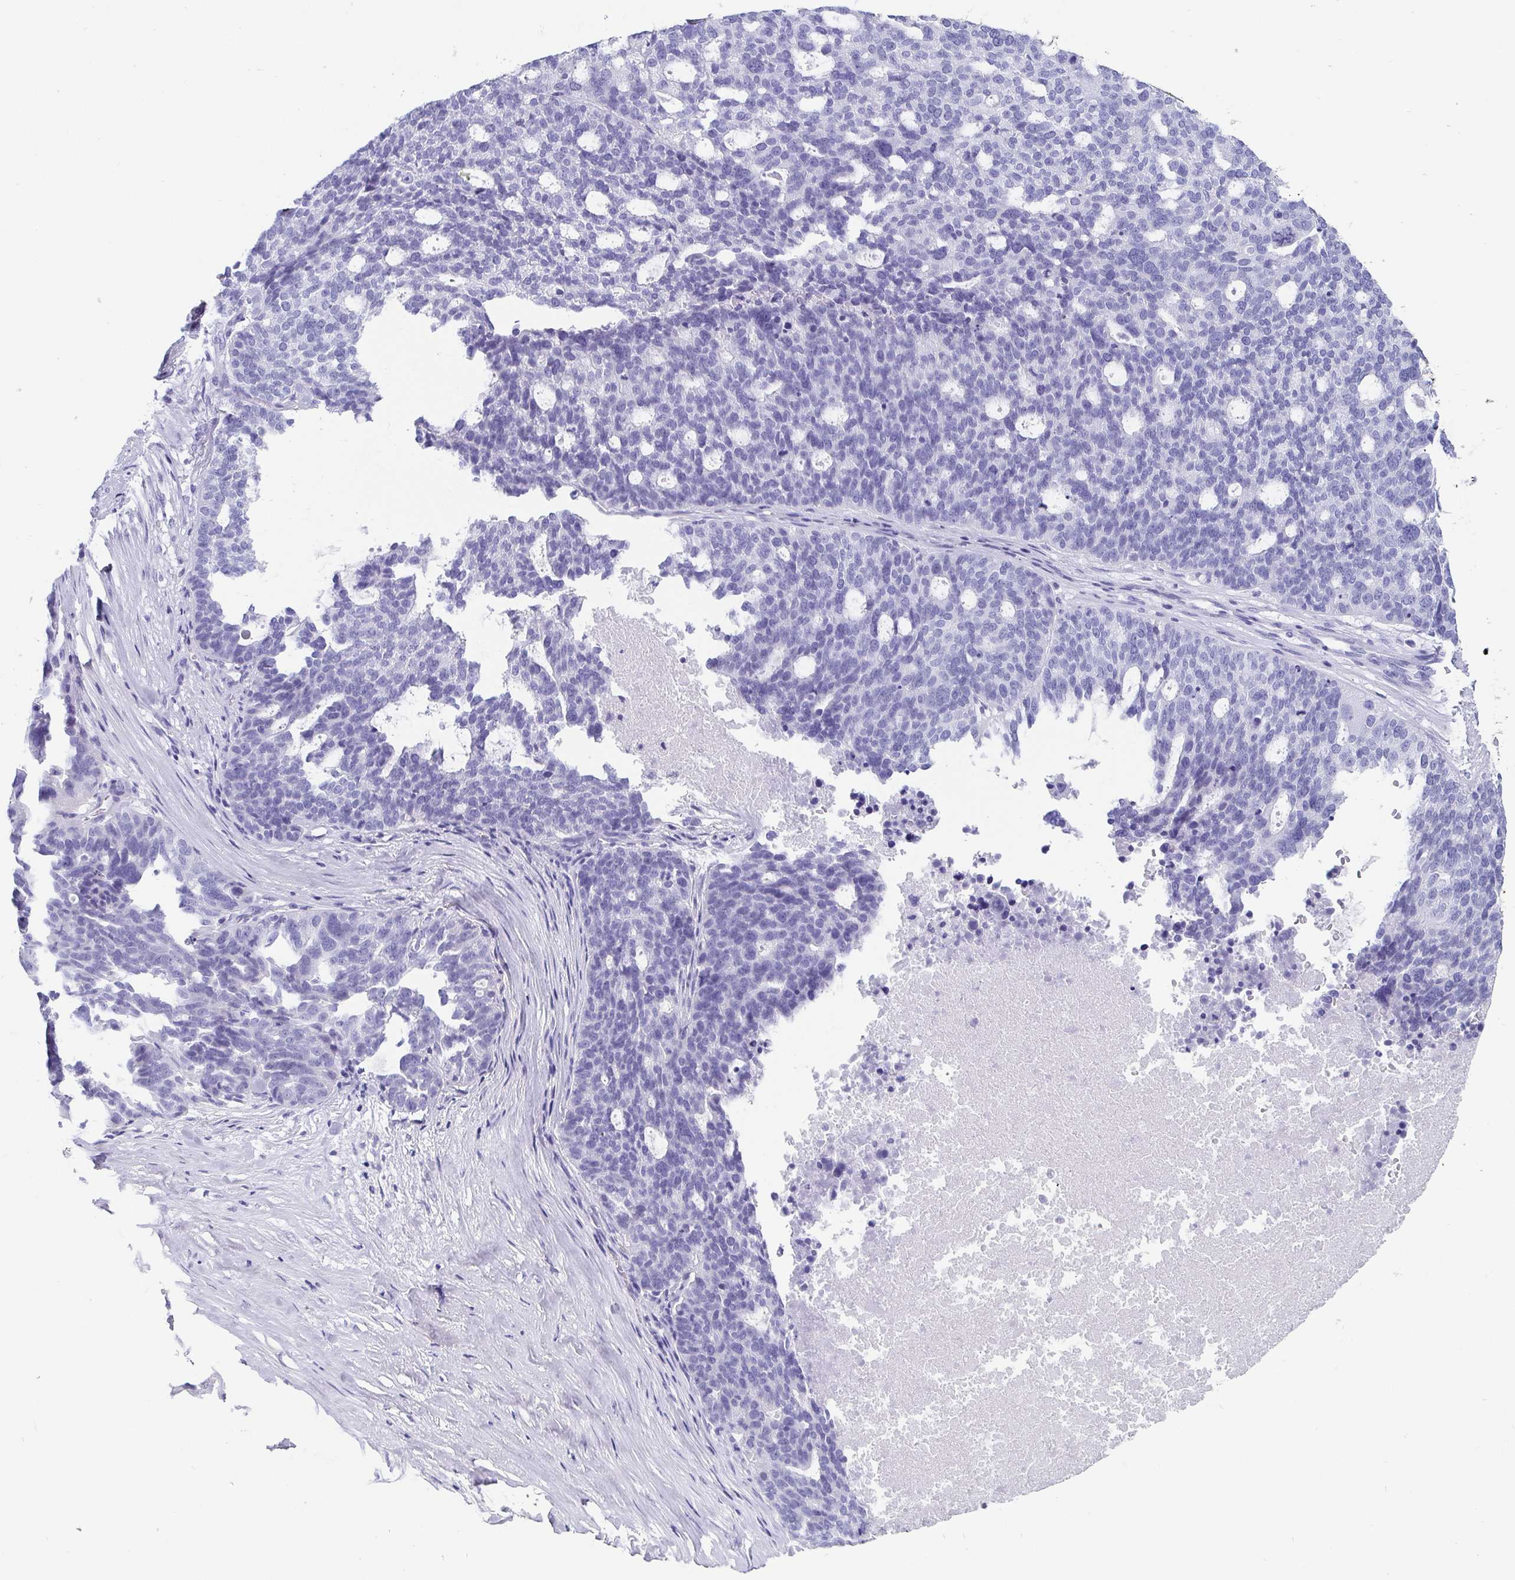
{"staining": {"intensity": "negative", "quantity": "none", "location": "none"}, "tissue": "ovarian cancer", "cell_type": "Tumor cells", "image_type": "cancer", "snomed": [{"axis": "morphology", "description": "Cystadenocarcinoma, serous, NOS"}, {"axis": "topography", "description": "Ovary"}], "caption": "This is an immunohistochemistry (IHC) photomicrograph of serous cystadenocarcinoma (ovarian). There is no staining in tumor cells.", "gene": "SCGN", "patient": {"sex": "female", "age": 59}}